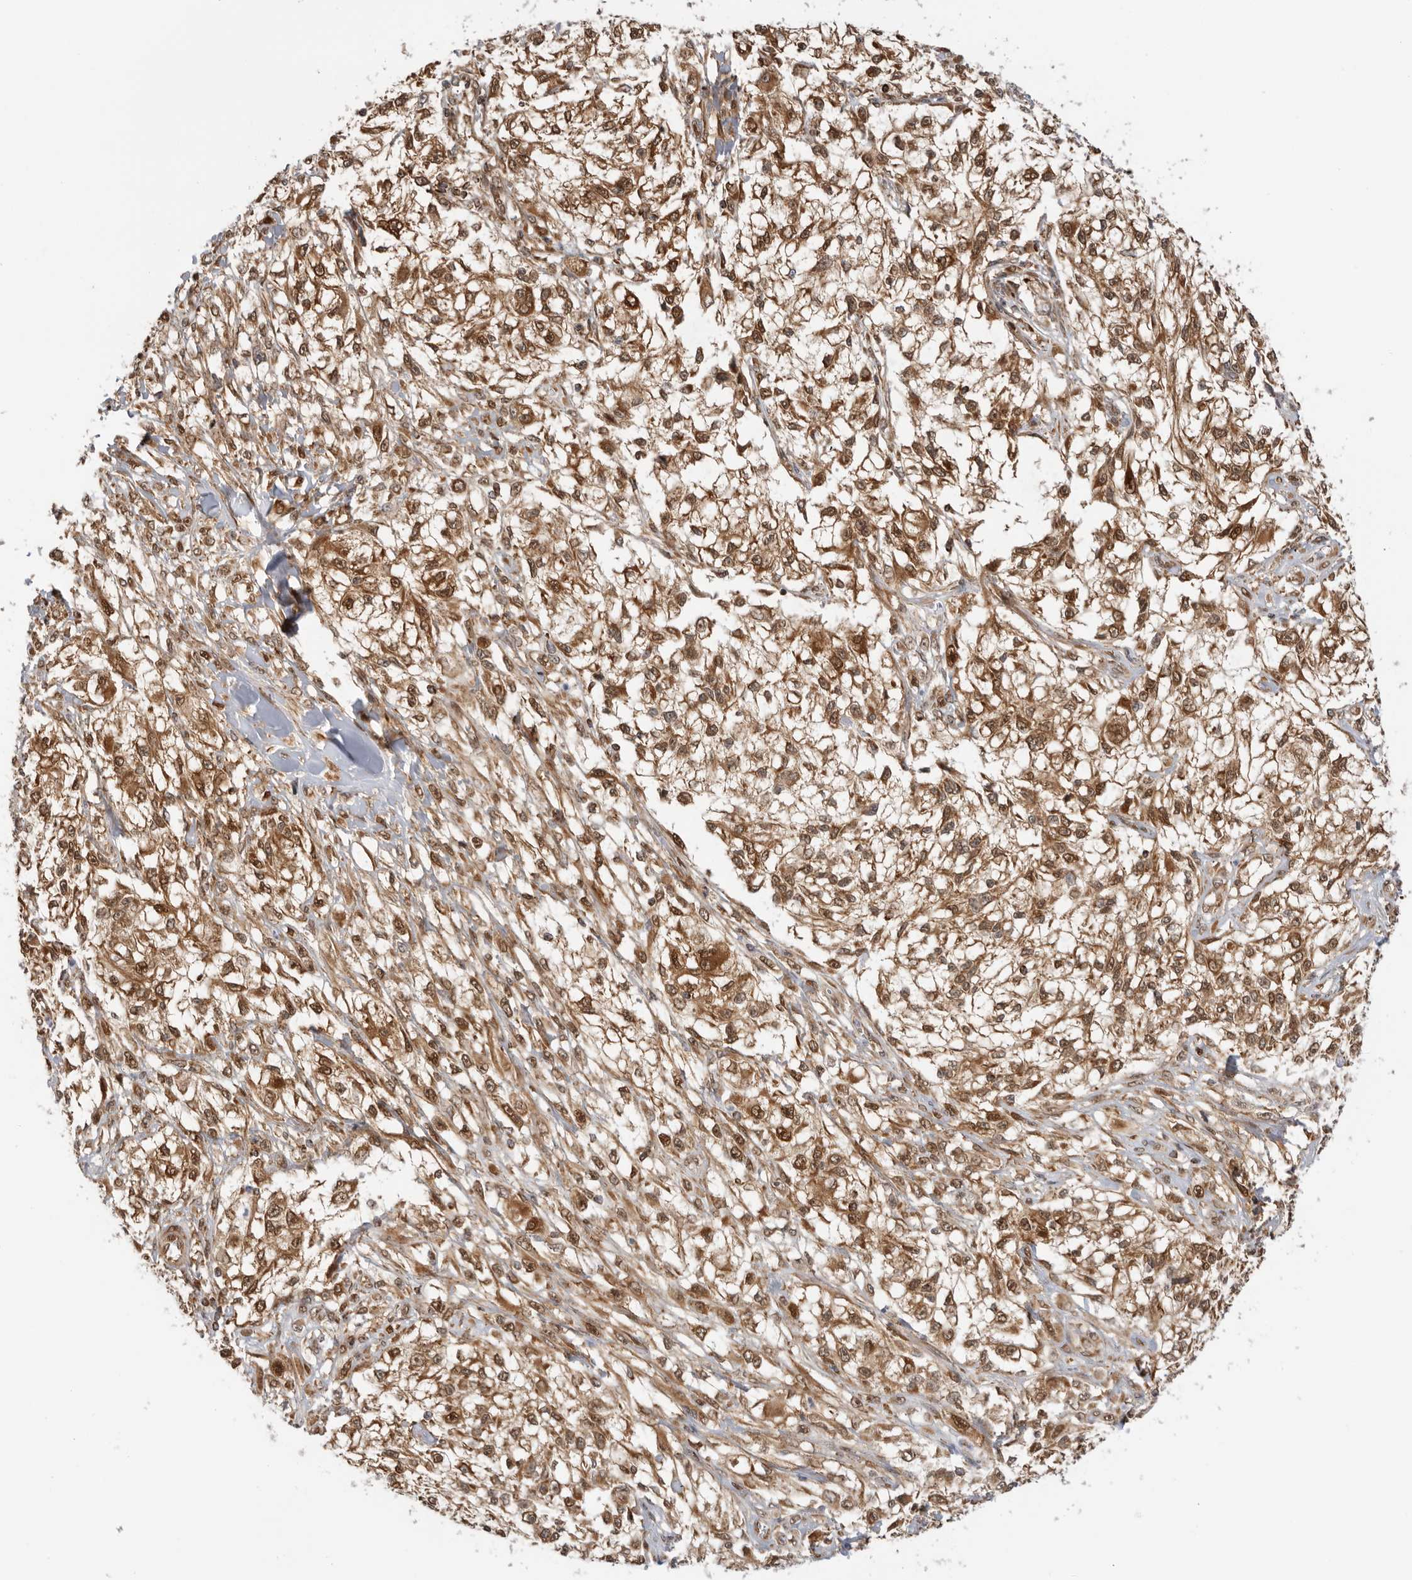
{"staining": {"intensity": "moderate", "quantity": ">75%", "location": "cytoplasmic/membranous,nuclear"}, "tissue": "melanoma", "cell_type": "Tumor cells", "image_type": "cancer", "snomed": [{"axis": "morphology", "description": "Malignant melanoma, NOS"}, {"axis": "topography", "description": "Skin of head"}], "caption": "This micrograph displays IHC staining of human malignant melanoma, with medium moderate cytoplasmic/membranous and nuclear positivity in approximately >75% of tumor cells.", "gene": "DCAF8", "patient": {"sex": "male", "age": 83}}